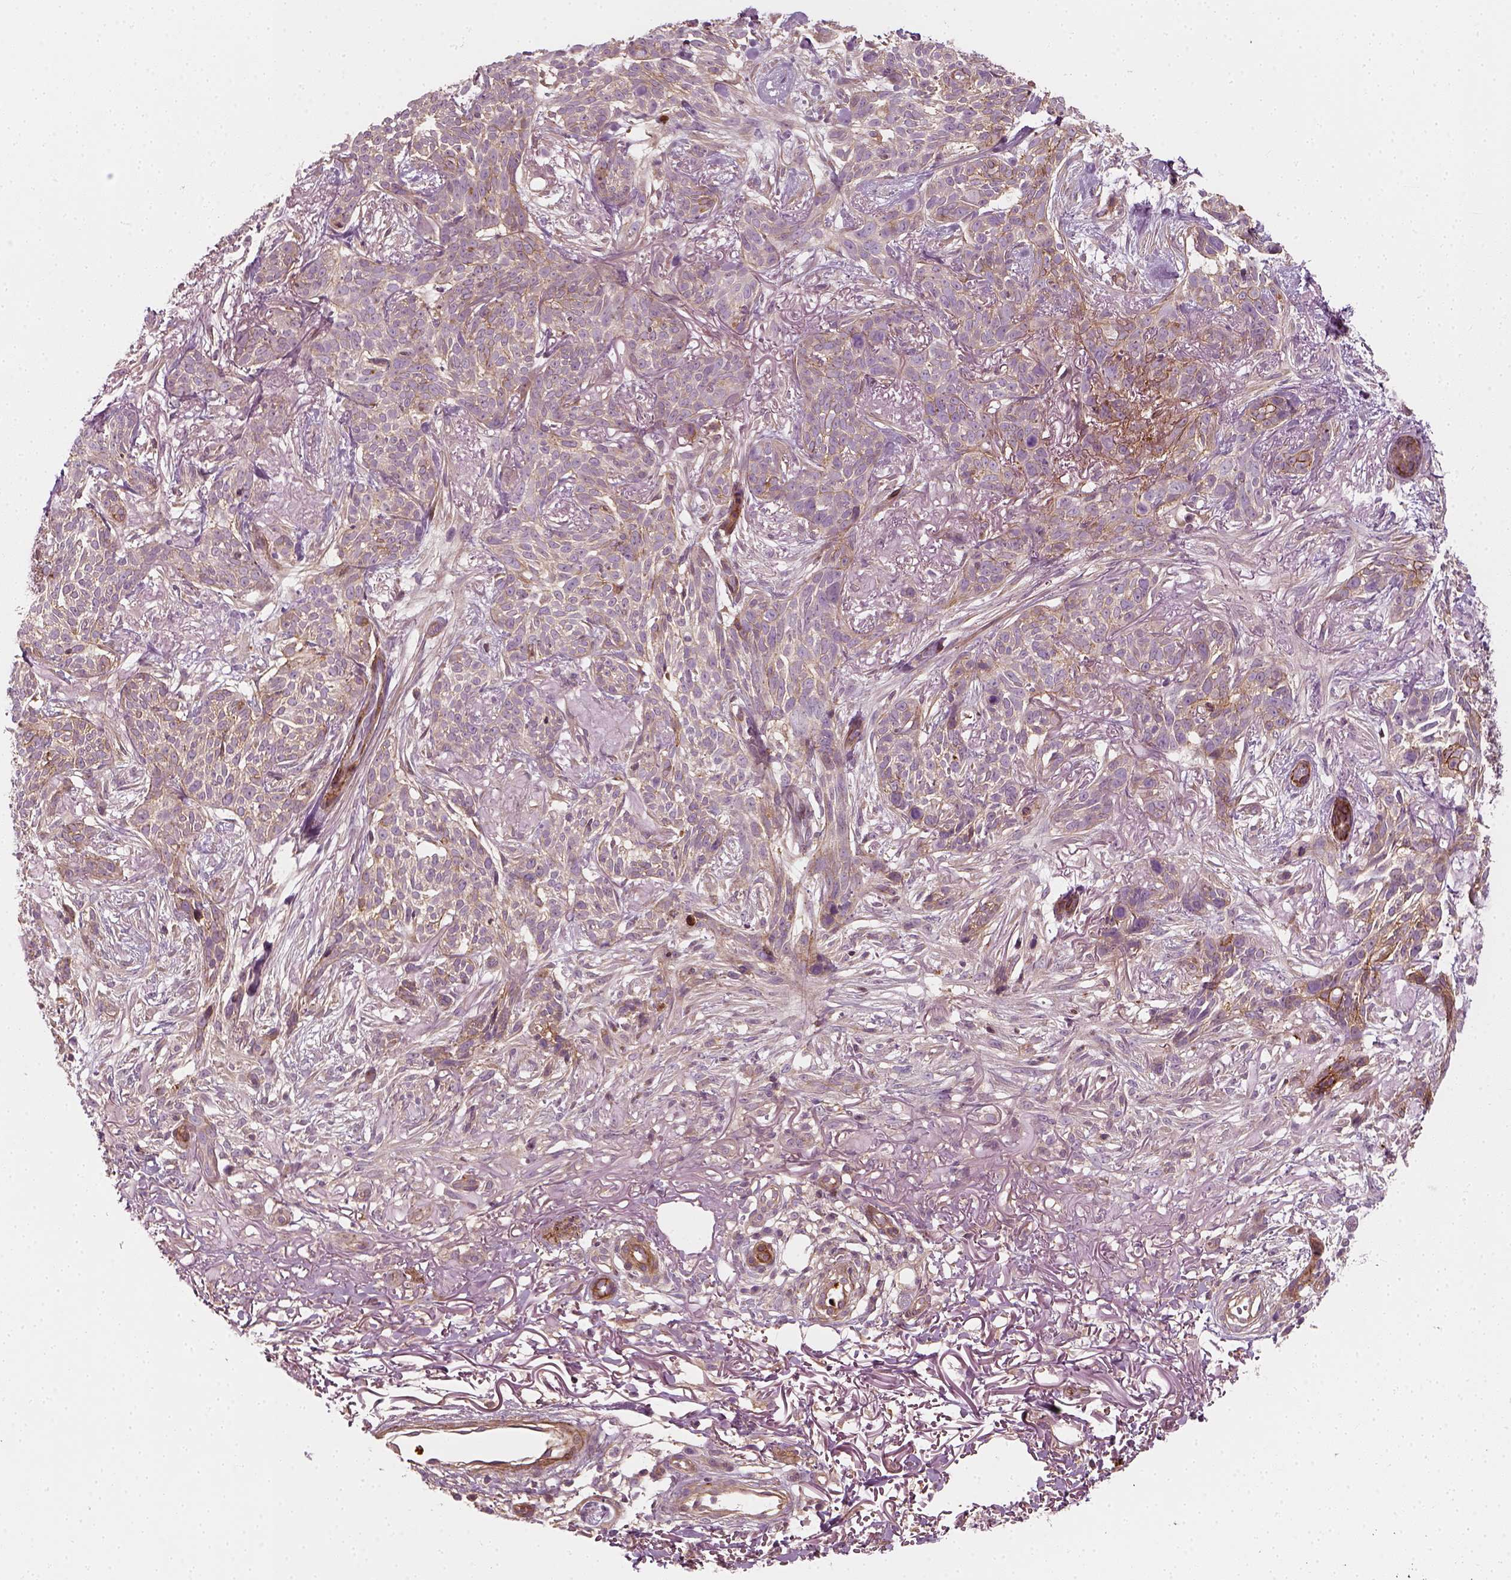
{"staining": {"intensity": "moderate", "quantity": "<25%", "location": "cytoplasmic/membranous"}, "tissue": "skin cancer", "cell_type": "Tumor cells", "image_type": "cancer", "snomed": [{"axis": "morphology", "description": "Basal cell carcinoma"}, {"axis": "topography", "description": "Skin"}], "caption": "DAB immunohistochemical staining of human skin cancer (basal cell carcinoma) exhibits moderate cytoplasmic/membranous protein expression in approximately <25% of tumor cells.", "gene": "NPTN", "patient": {"sex": "male", "age": 74}}